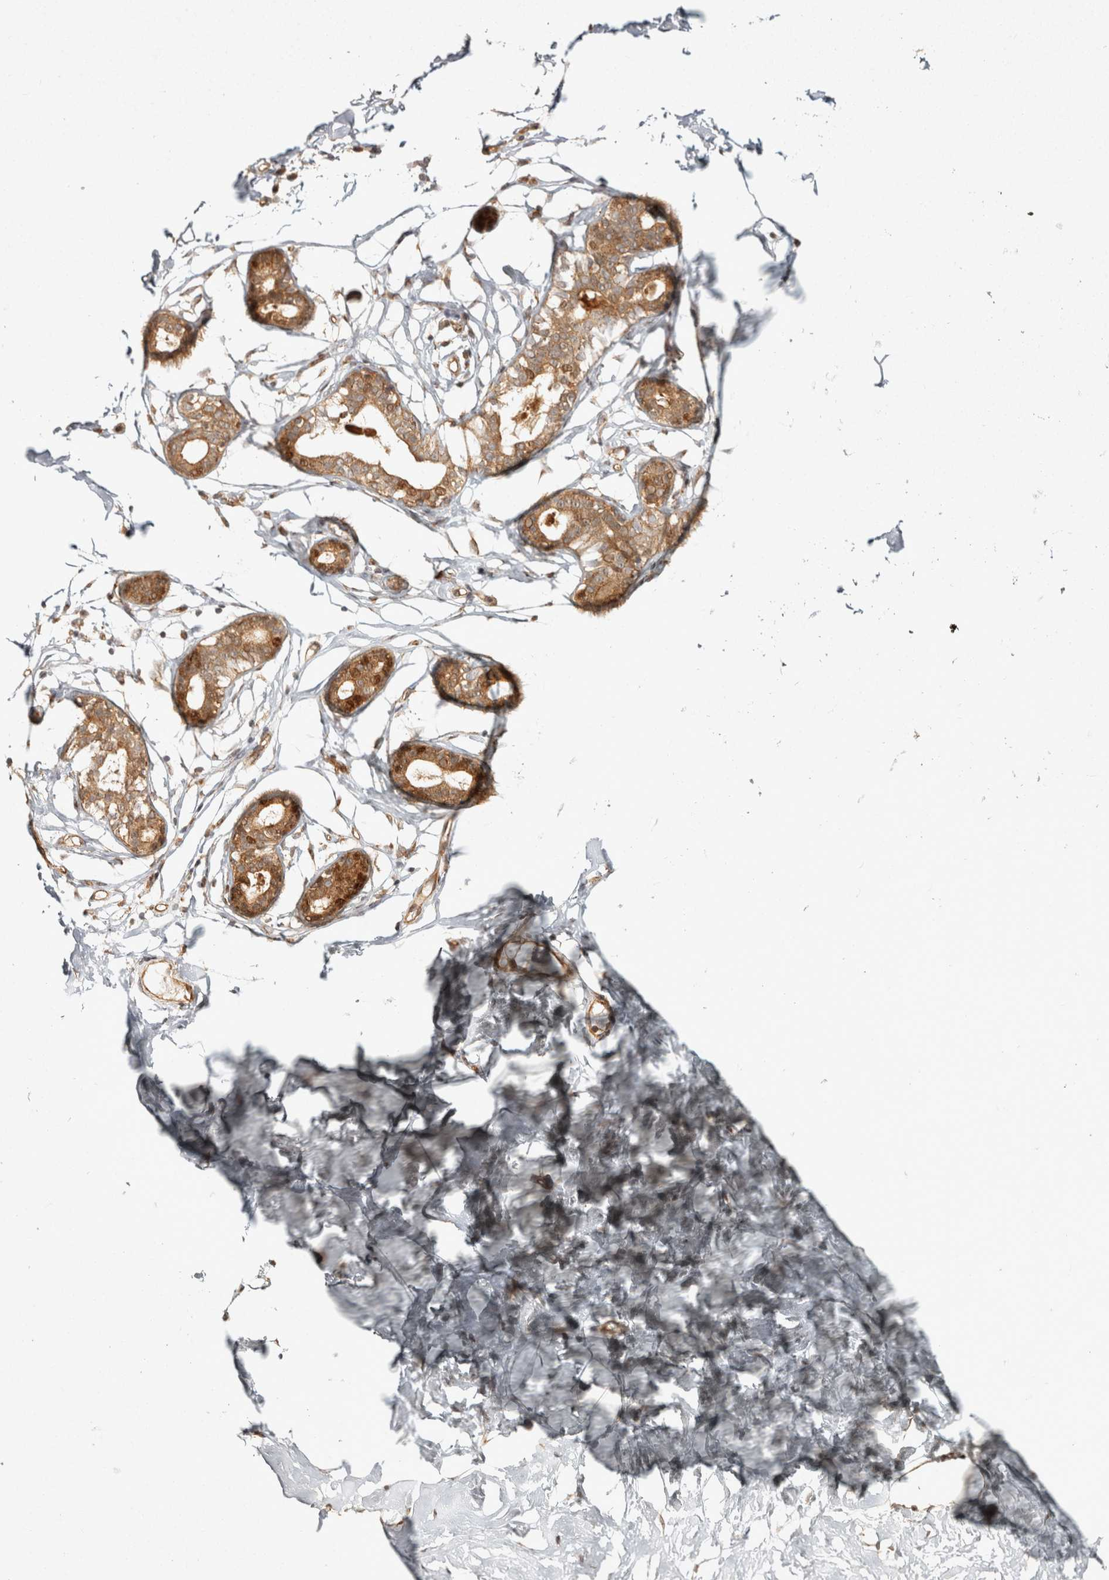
{"staining": {"intensity": "weak", "quantity": "25%-75%", "location": "cytoplasmic/membranous"}, "tissue": "breast", "cell_type": "Adipocytes", "image_type": "normal", "snomed": [{"axis": "morphology", "description": "Normal tissue, NOS"}, {"axis": "morphology", "description": "Adenoma, NOS"}, {"axis": "topography", "description": "Breast"}], "caption": "Unremarkable breast was stained to show a protein in brown. There is low levels of weak cytoplasmic/membranous expression in approximately 25%-75% of adipocytes. (Brightfield microscopy of DAB IHC at high magnification).", "gene": "CAMSAP2", "patient": {"sex": "female", "age": 23}}